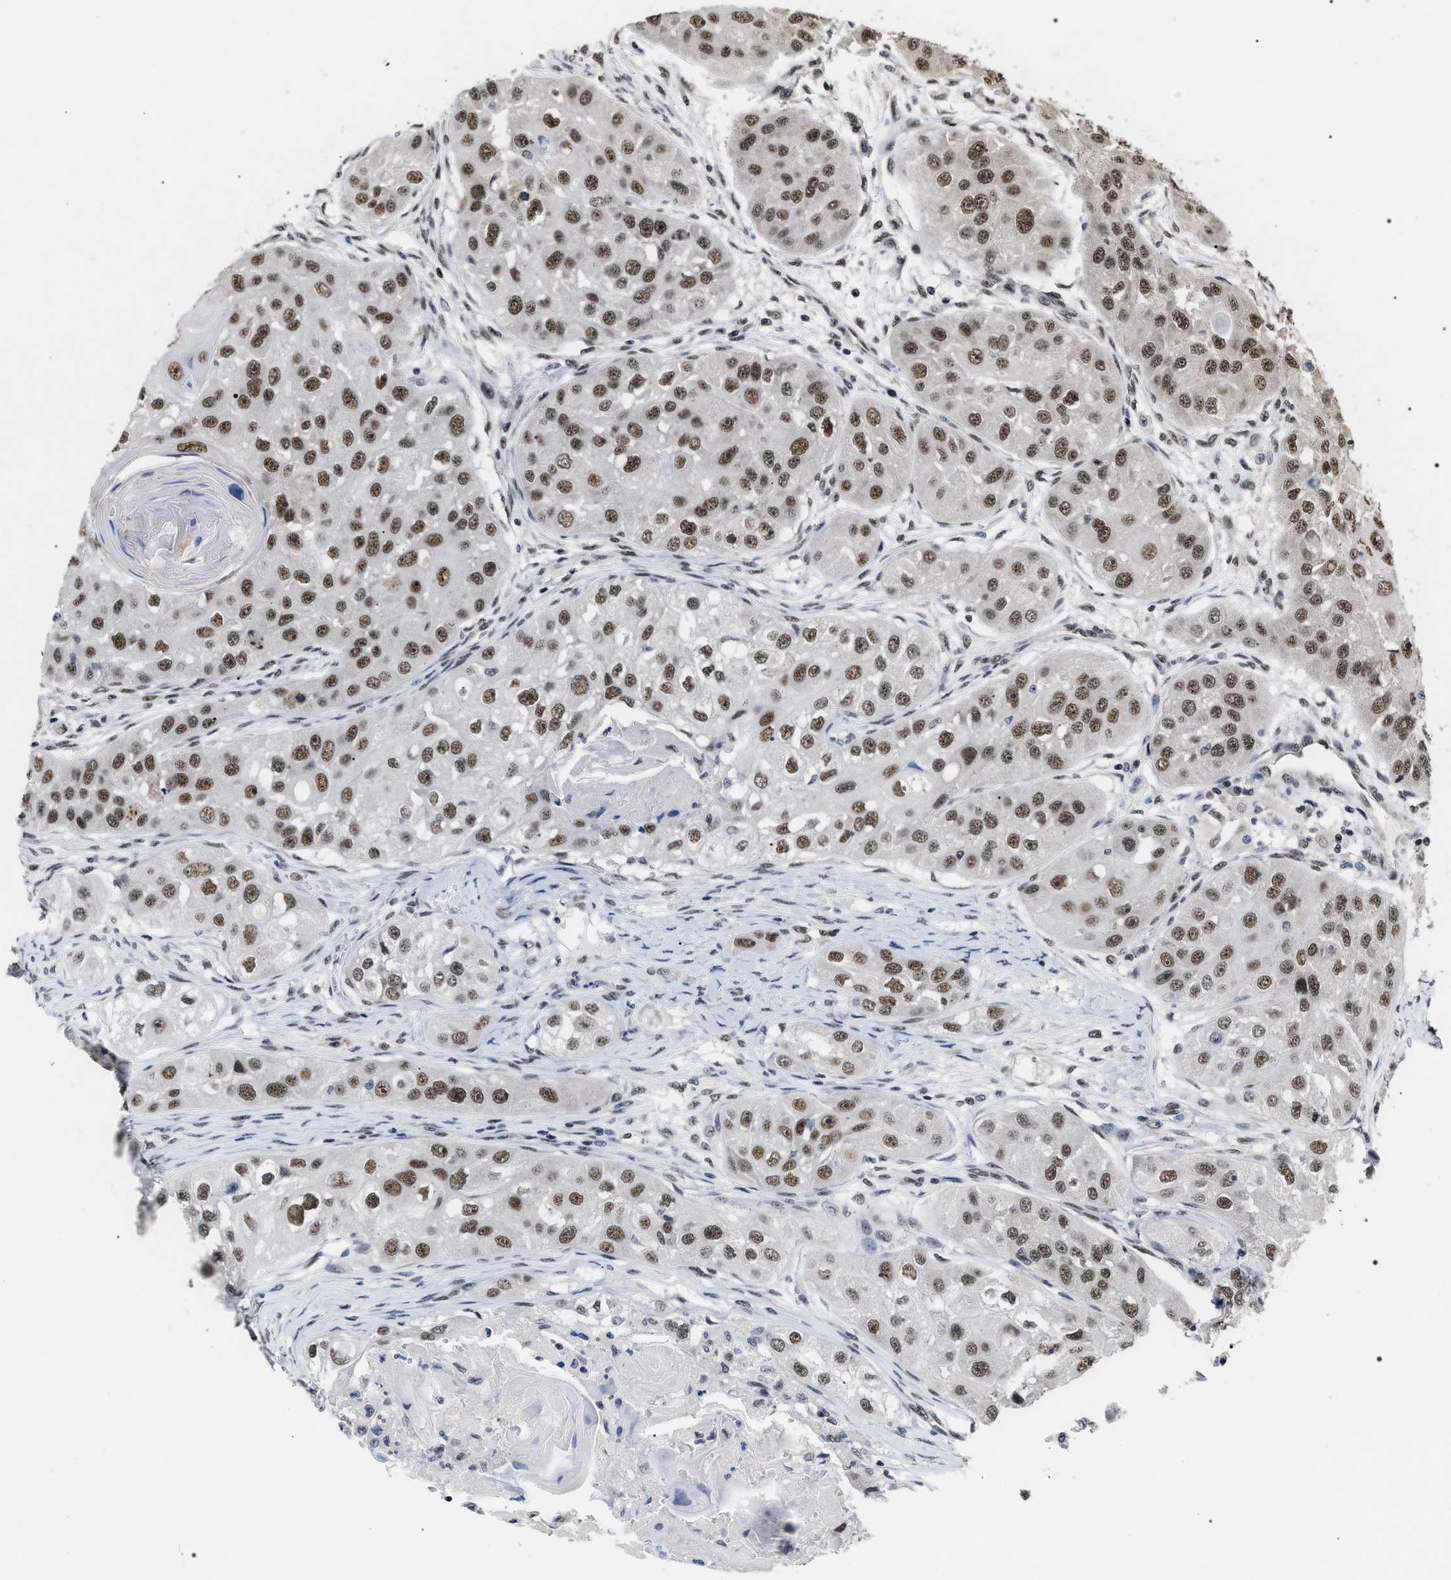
{"staining": {"intensity": "moderate", "quantity": "25%-75%", "location": "nuclear"}, "tissue": "head and neck cancer", "cell_type": "Tumor cells", "image_type": "cancer", "snomed": [{"axis": "morphology", "description": "Normal tissue, NOS"}, {"axis": "morphology", "description": "Squamous cell carcinoma, NOS"}, {"axis": "topography", "description": "Skeletal muscle"}, {"axis": "topography", "description": "Head-Neck"}], "caption": "IHC photomicrograph of human head and neck cancer (squamous cell carcinoma) stained for a protein (brown), which shows medium levels of moderate nuclear expression in approximately 25%-75% of tumor cells.", "gene": "RRP1B", "patient": {"sex": "male", "age": 51}}